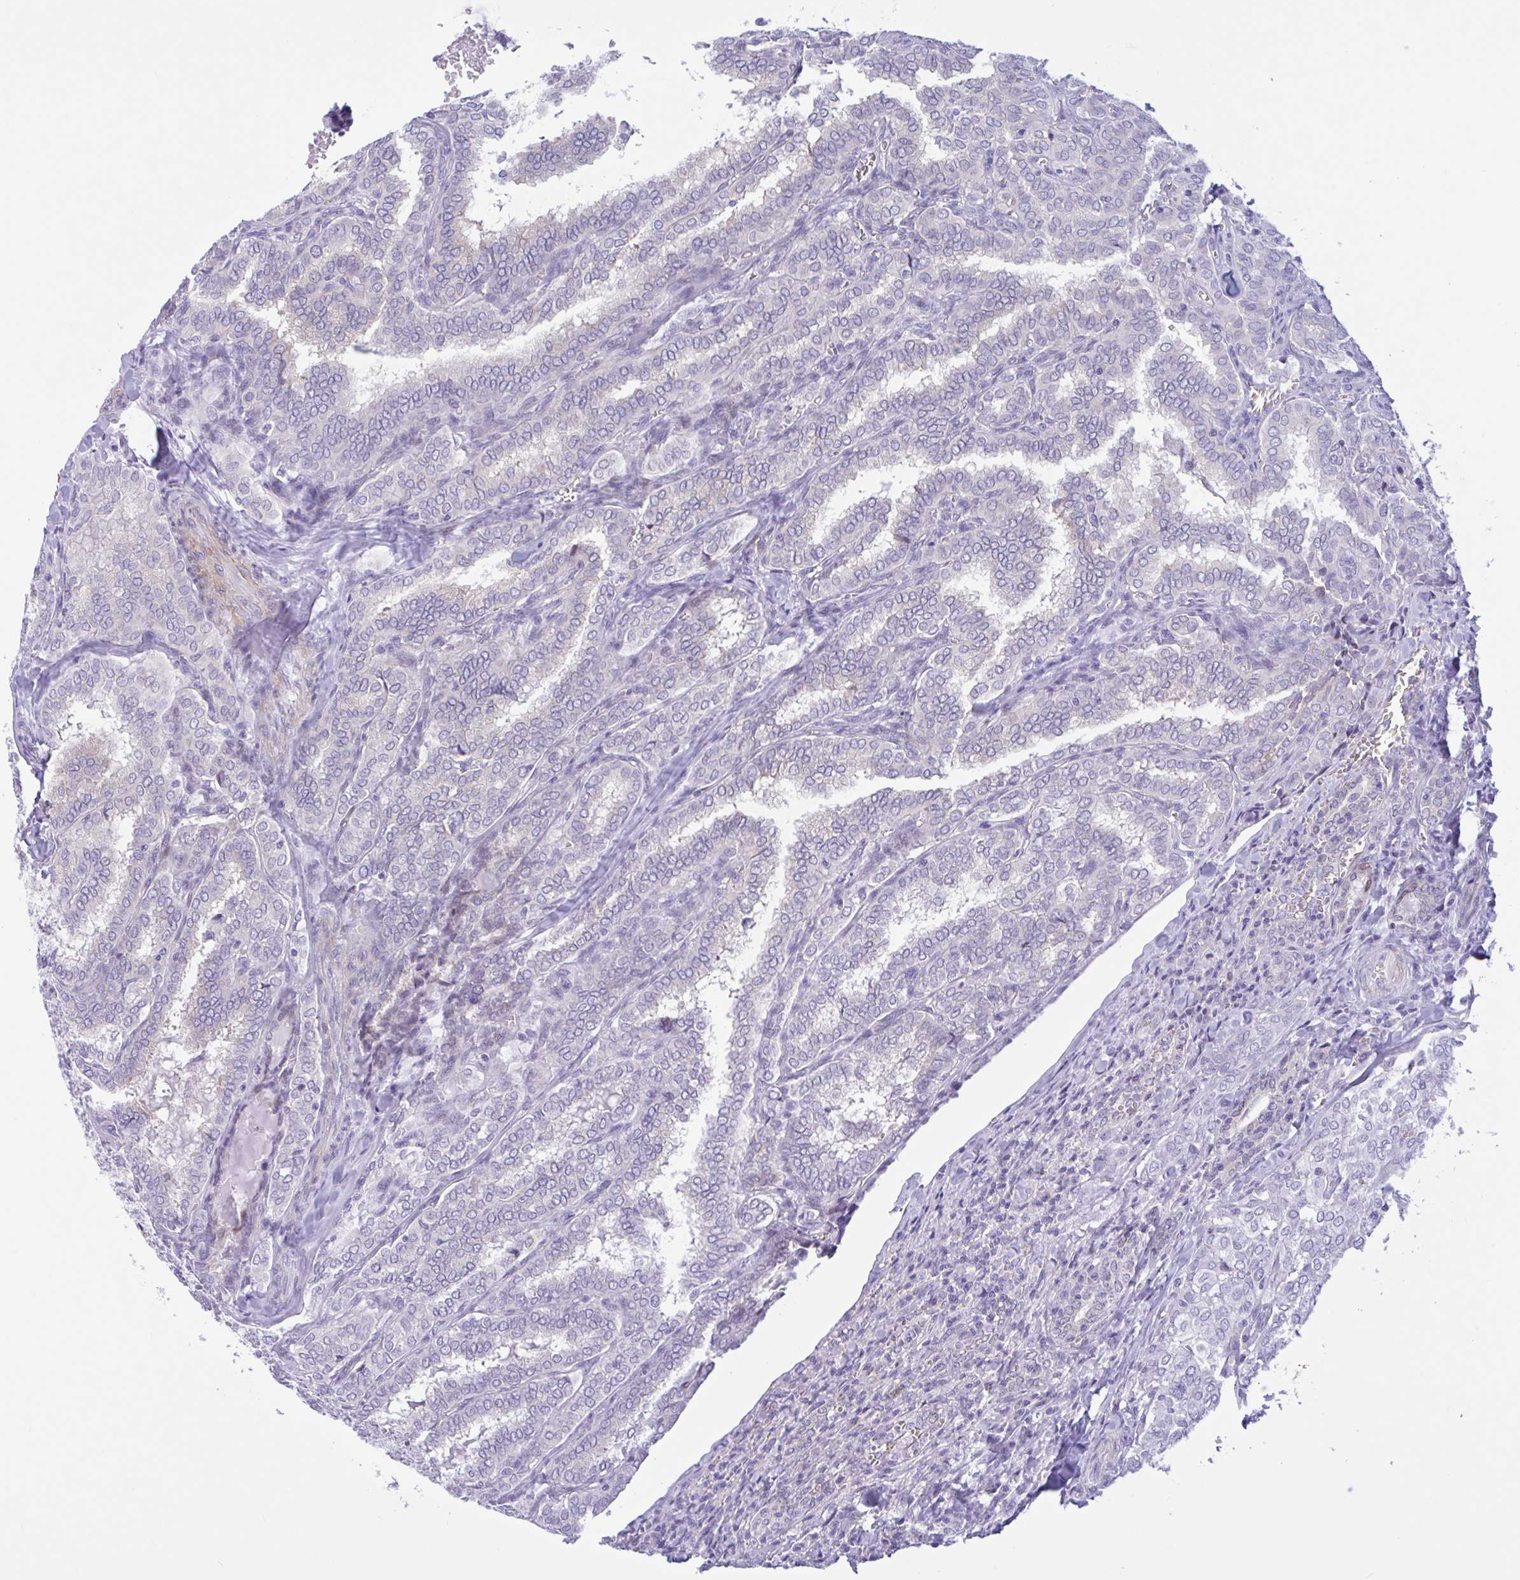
{"staining": {"intensity": "negative", "quantity": "none", "location": "none"}, "tissue": "thyroid cancer", "cell_type": "Tumor cells", "image_type": "cancer", "snomed": [{"axis": "morphology", "description": "Papillary adenocarcinoma, NOS"}, {"axis": "topography", "description": "Thyroid gland"}], "caption": "Immunohistochemistry of human thyroid cancer (papillary adenocarcinoma) exhibits no staining in tumor cells.", "gene": "AHCYL2", "patient": {"sex": "female", "age": 30}}